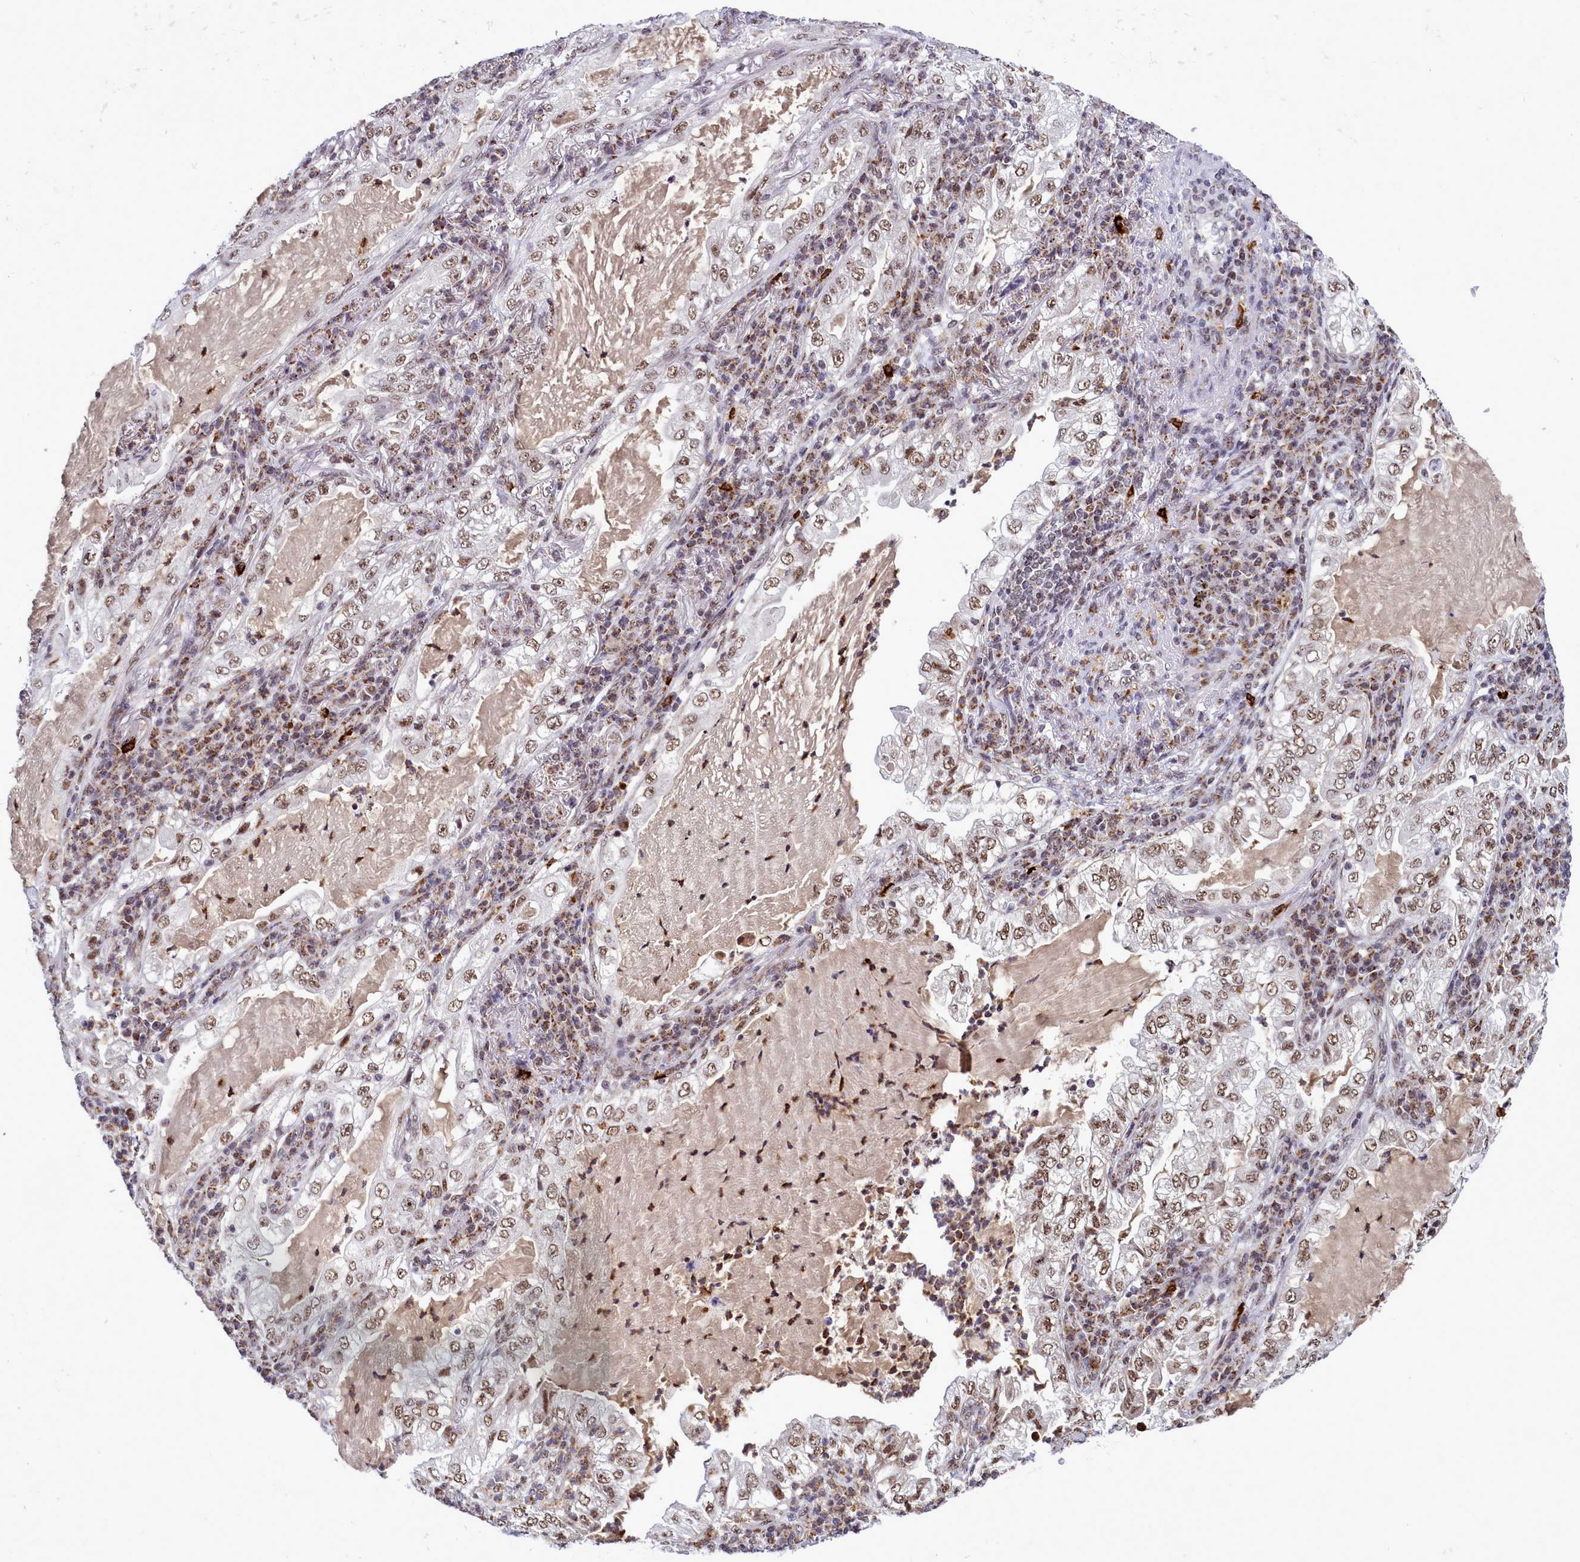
{"staining": {"intensity": "moderate", "quantity": ">75%", "location": "nuclear"}, "tissue": "lung cancer", "cell_type": "Tumor cells", "image_type": "cancer", "snomed": [{"axis": "morphology", "description": "Adenocarcinoma, NOS"}, {"axis": "topography", "description": "Lung"}], "caption": "Immunohistochemical staining of human lung cancer (adenocarcinoma) reveals medium levels of moderate nuclear positivity in about >75% of tumor cells. Nuclei are stained in blue.", "gene": "POM121L2", "patient": {"sex": "female", "age": 73}}